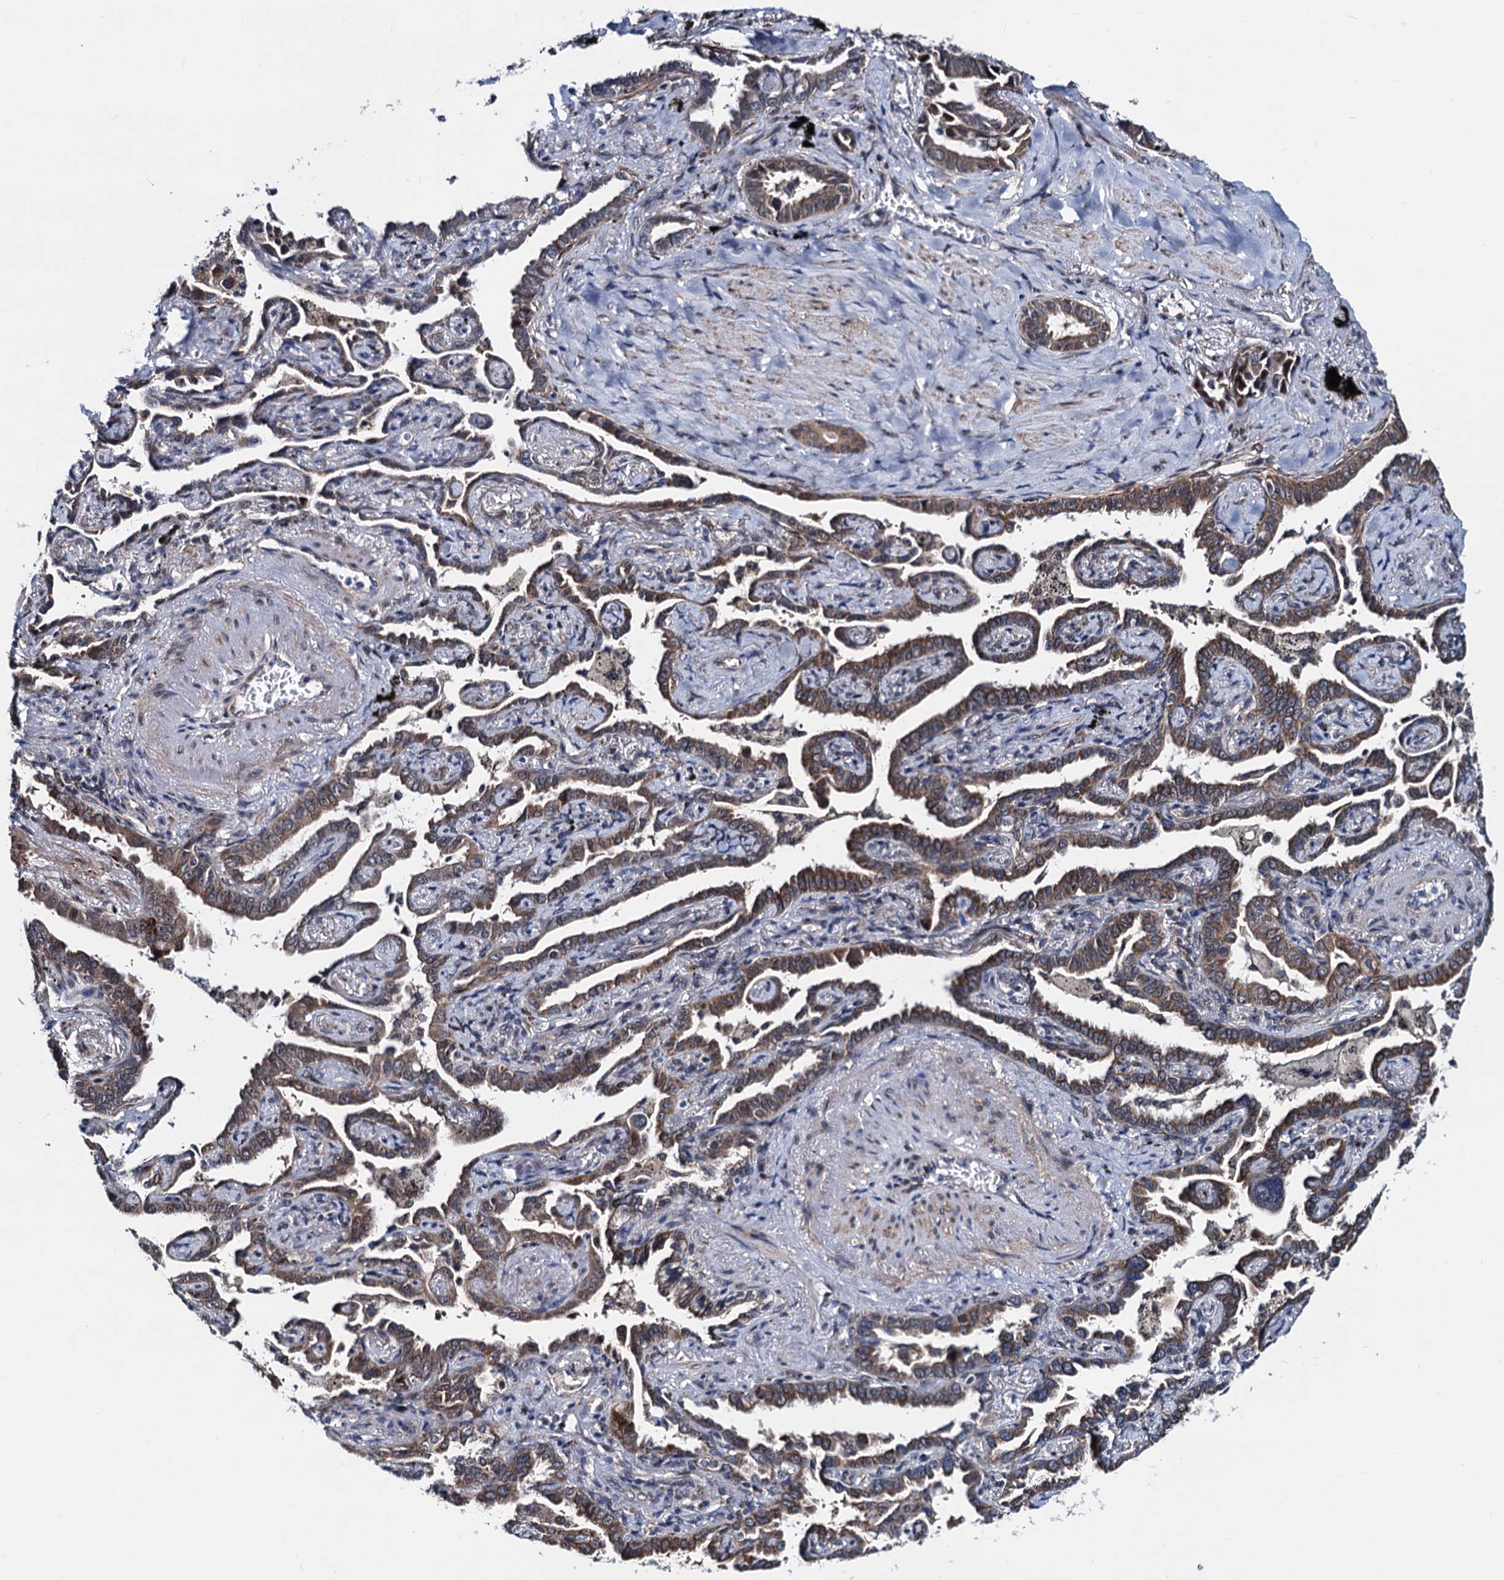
{"staining": {"intensity": "strong", "quantity": ">75%", "location": "cytoplasmic/membranous"}, "tissue": "lung cancer", "cell_type": "Tumor cells", "image_type": "cancer", "snomed": [{"axis": "morphology", "description": "Adenocarcinoma, NOS"}, {"axis": "topography", "description": "Lung"}], "caption": "A high-resolution photomicrograph shows IHC staining of adenocarcinoma (lung), which exhibits strong cytoplasmic/membranous positivity in about >75% of tumor cells.", "gene": "COA4", "patient": {"sex": "male", "age": 67}}